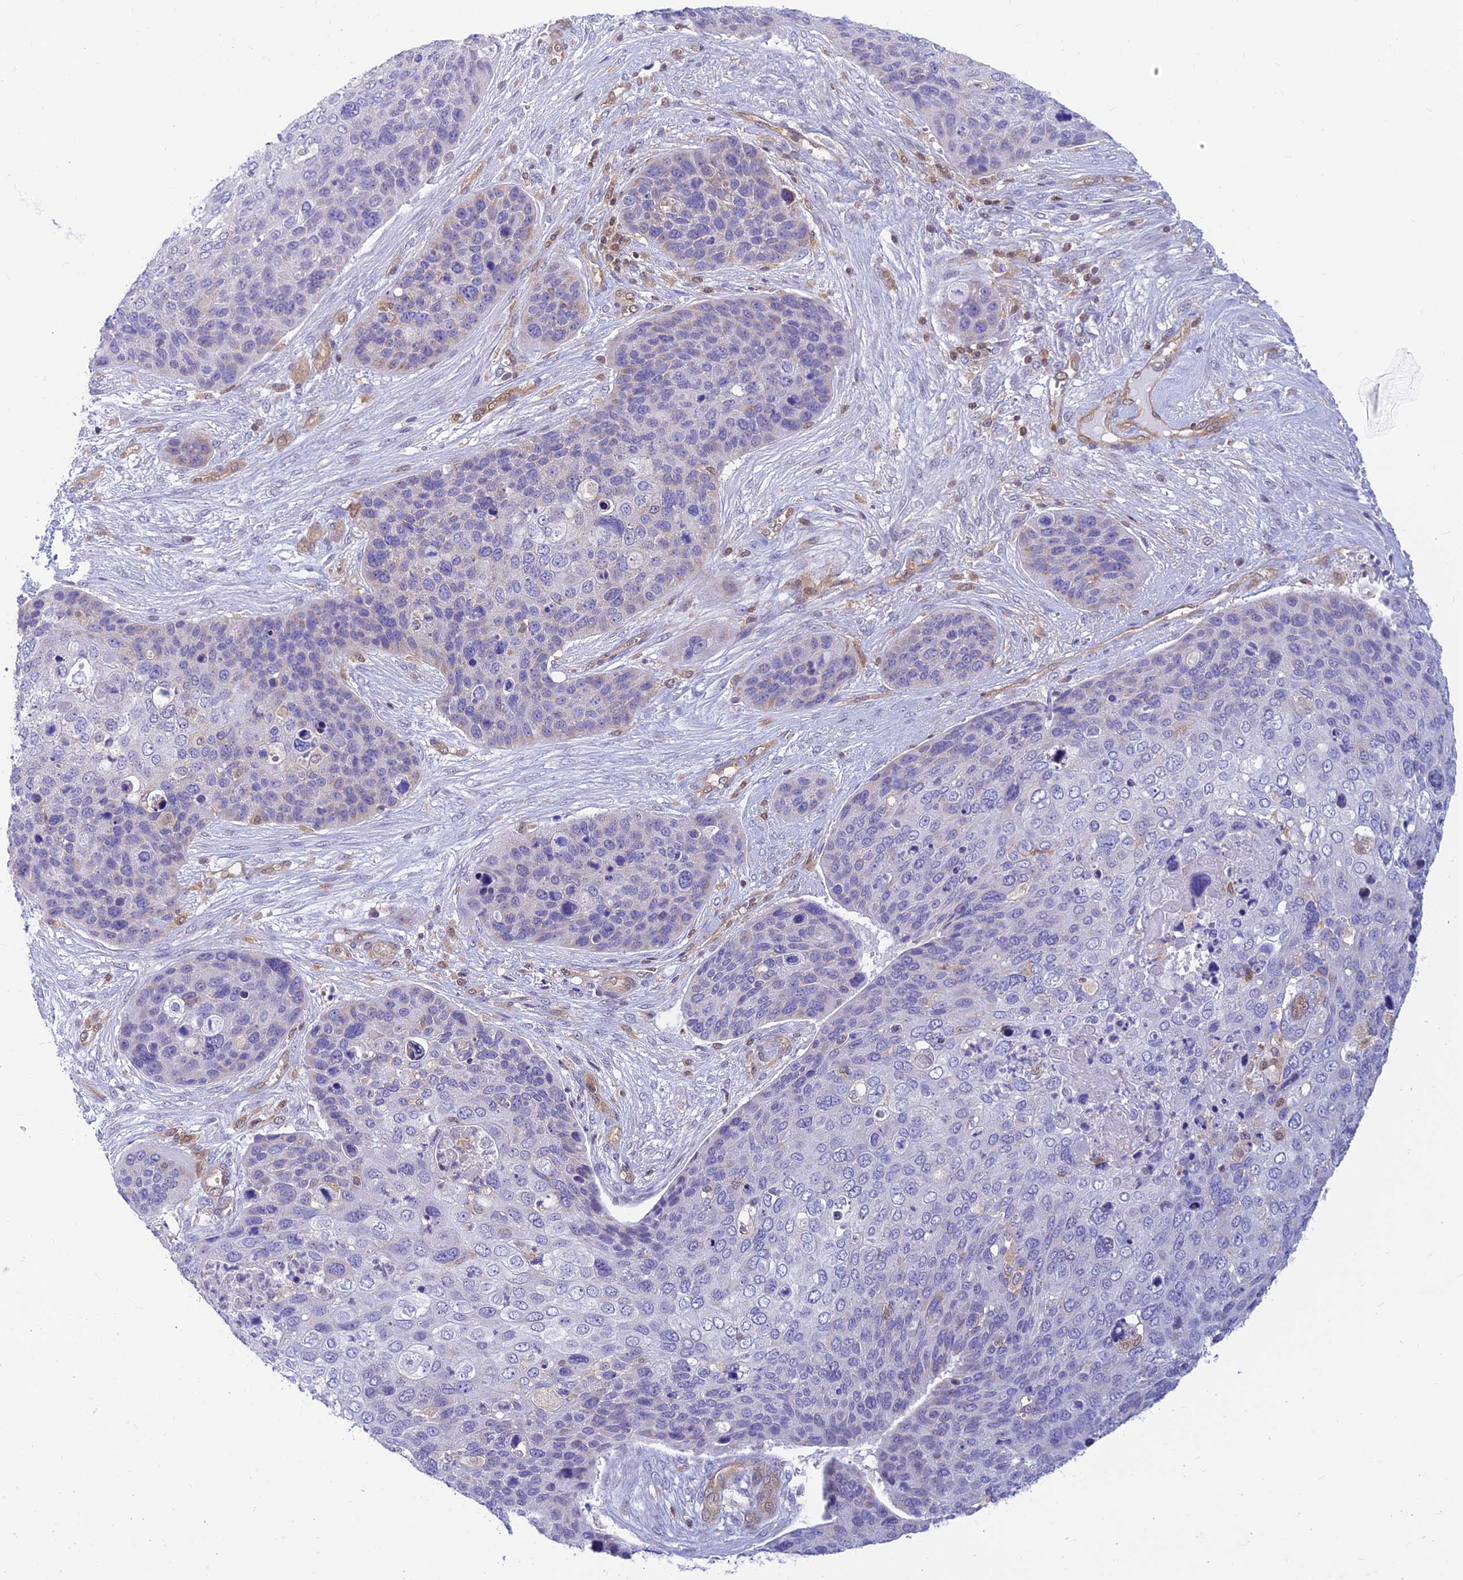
{"staining": {"intensity": "negative", "quantity": "none", "location": "none"}, "tissue": "skin cancer", "cell_type": "Tumor cells", "image_type": "cancer", "snomed": [{"axis": "morphology", "description": "Basal cell carcinoma"}, {"axis": "topography", "description": "Skin"}], "caption": "Tumor cells show no significant protein staining in skin basal cell carcinoma.", "gene": "LYSMD2", "patient": {"sex": "female", "age": 74}}